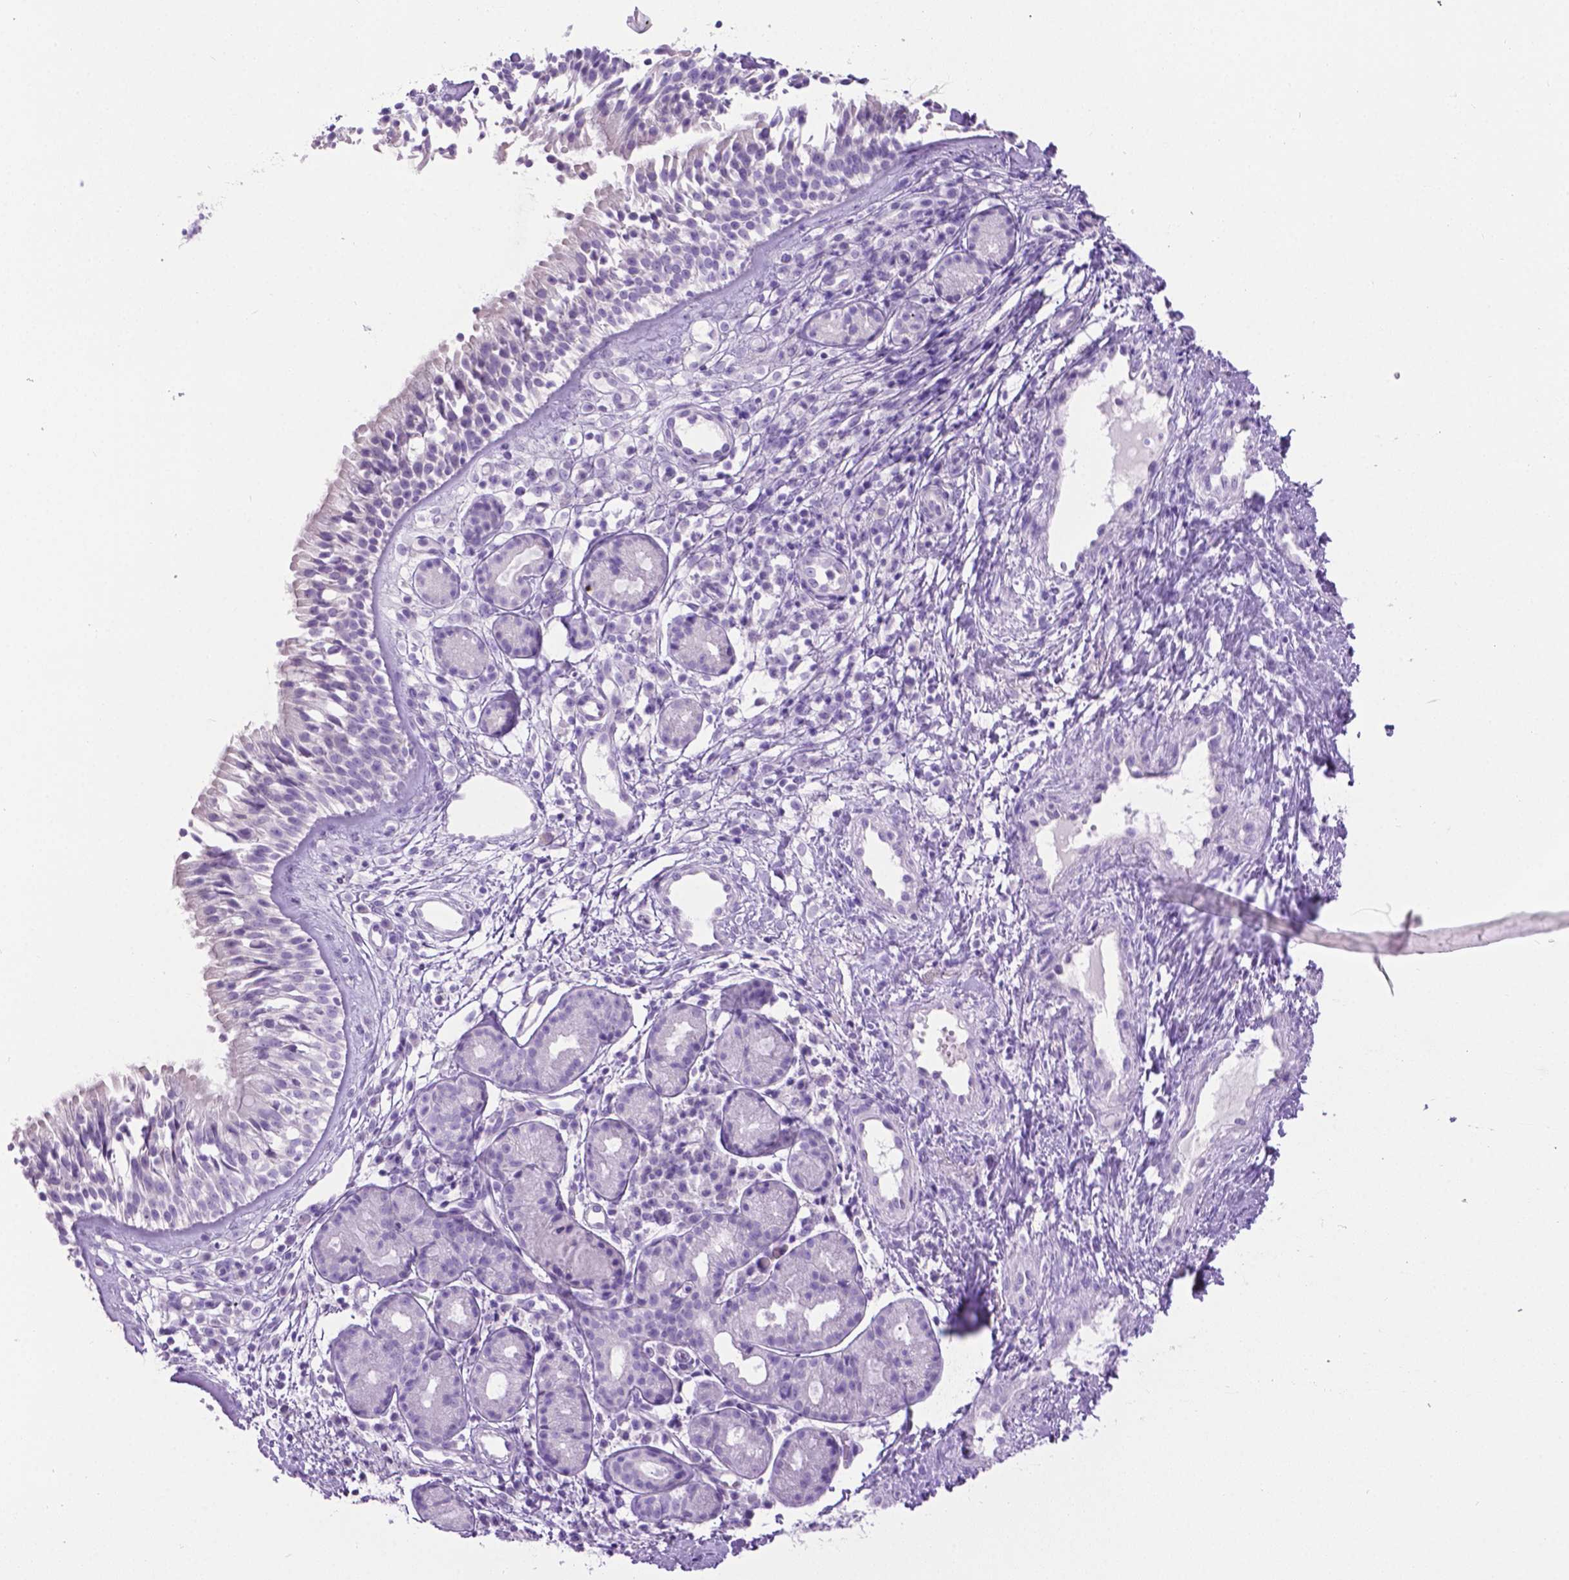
{"staining": {"intensity": "negative", "quantity": "none", "location": "none"}, "tissue": "nasopharynx", "cell_type": "Respiratory epithelial cells", "image_type": "normal", "snomed": [{"axis": "morphology", "description": "Normal tissue, NOS"}, {"axis": "topography", "description": "Nasopharynx"}], "caption": "Immunohistochemistry of normal nasopharynx demonstrates no staining in respiratory epithelial cells. (Brightfield microscopy of DAB immunohistochemistry (IHC) at high magnification).", "gene": "LELP1", "patient": {"sex": "male", "age": 58}}